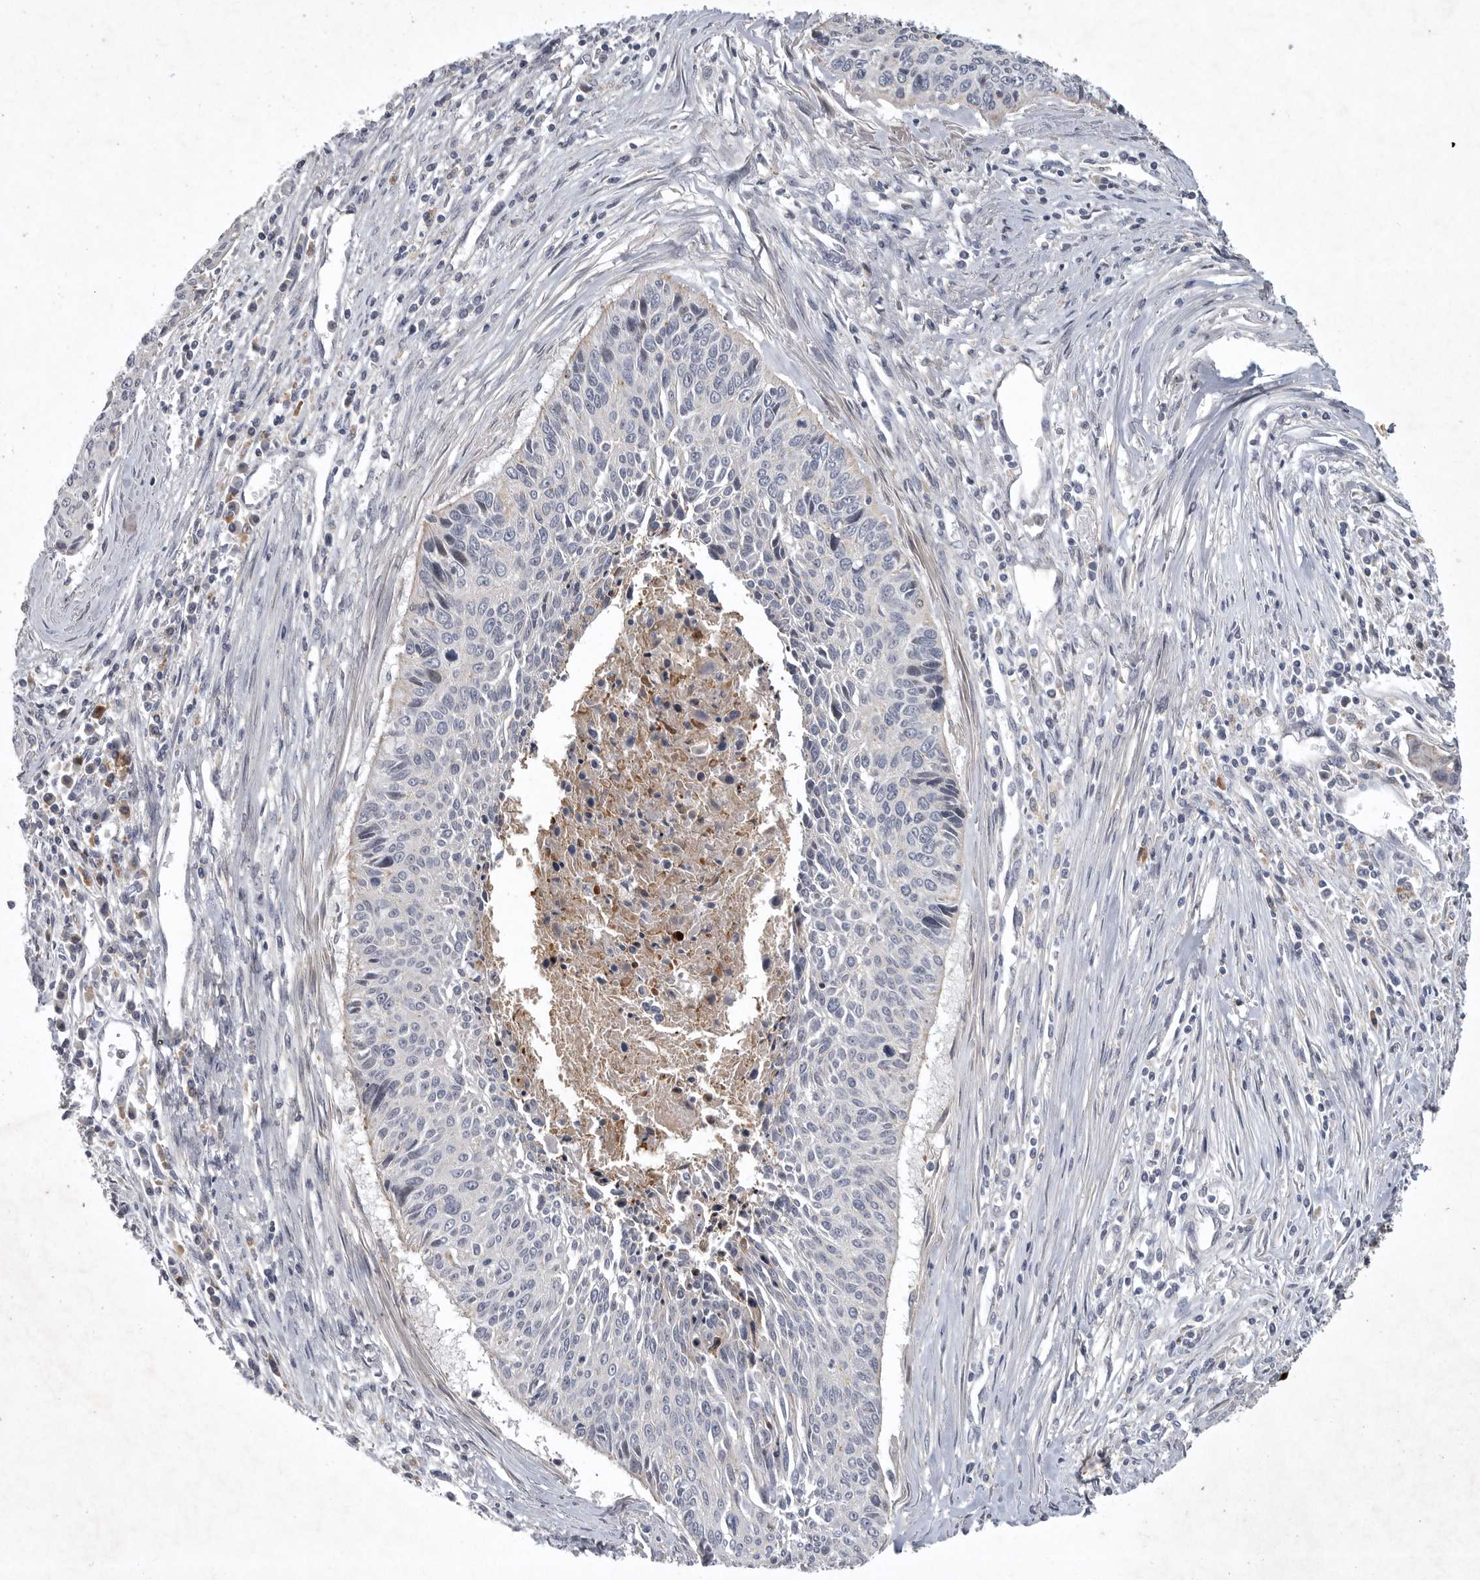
{"staining": {"intensity": "negative", "quantity": "none", "location": "none"}, "tissue": "cervical cancer", "cell_type": "Tumor cells", "image_type": "cancer", "snomed": [{"axis": "morphology", "description": "Squamous cell carcinoma, NOS"}, {"axis": "topography", "description": "Cervix"}], "caption": "Immunohistochemistry image of neoplastic tissue: human squamous cell carcinoma (cervical) stained with DAB reveals no significant protein staining in tumor cells.", "gene": "LAMTOR3", "patient": {"sex": "female", "age": 55}}